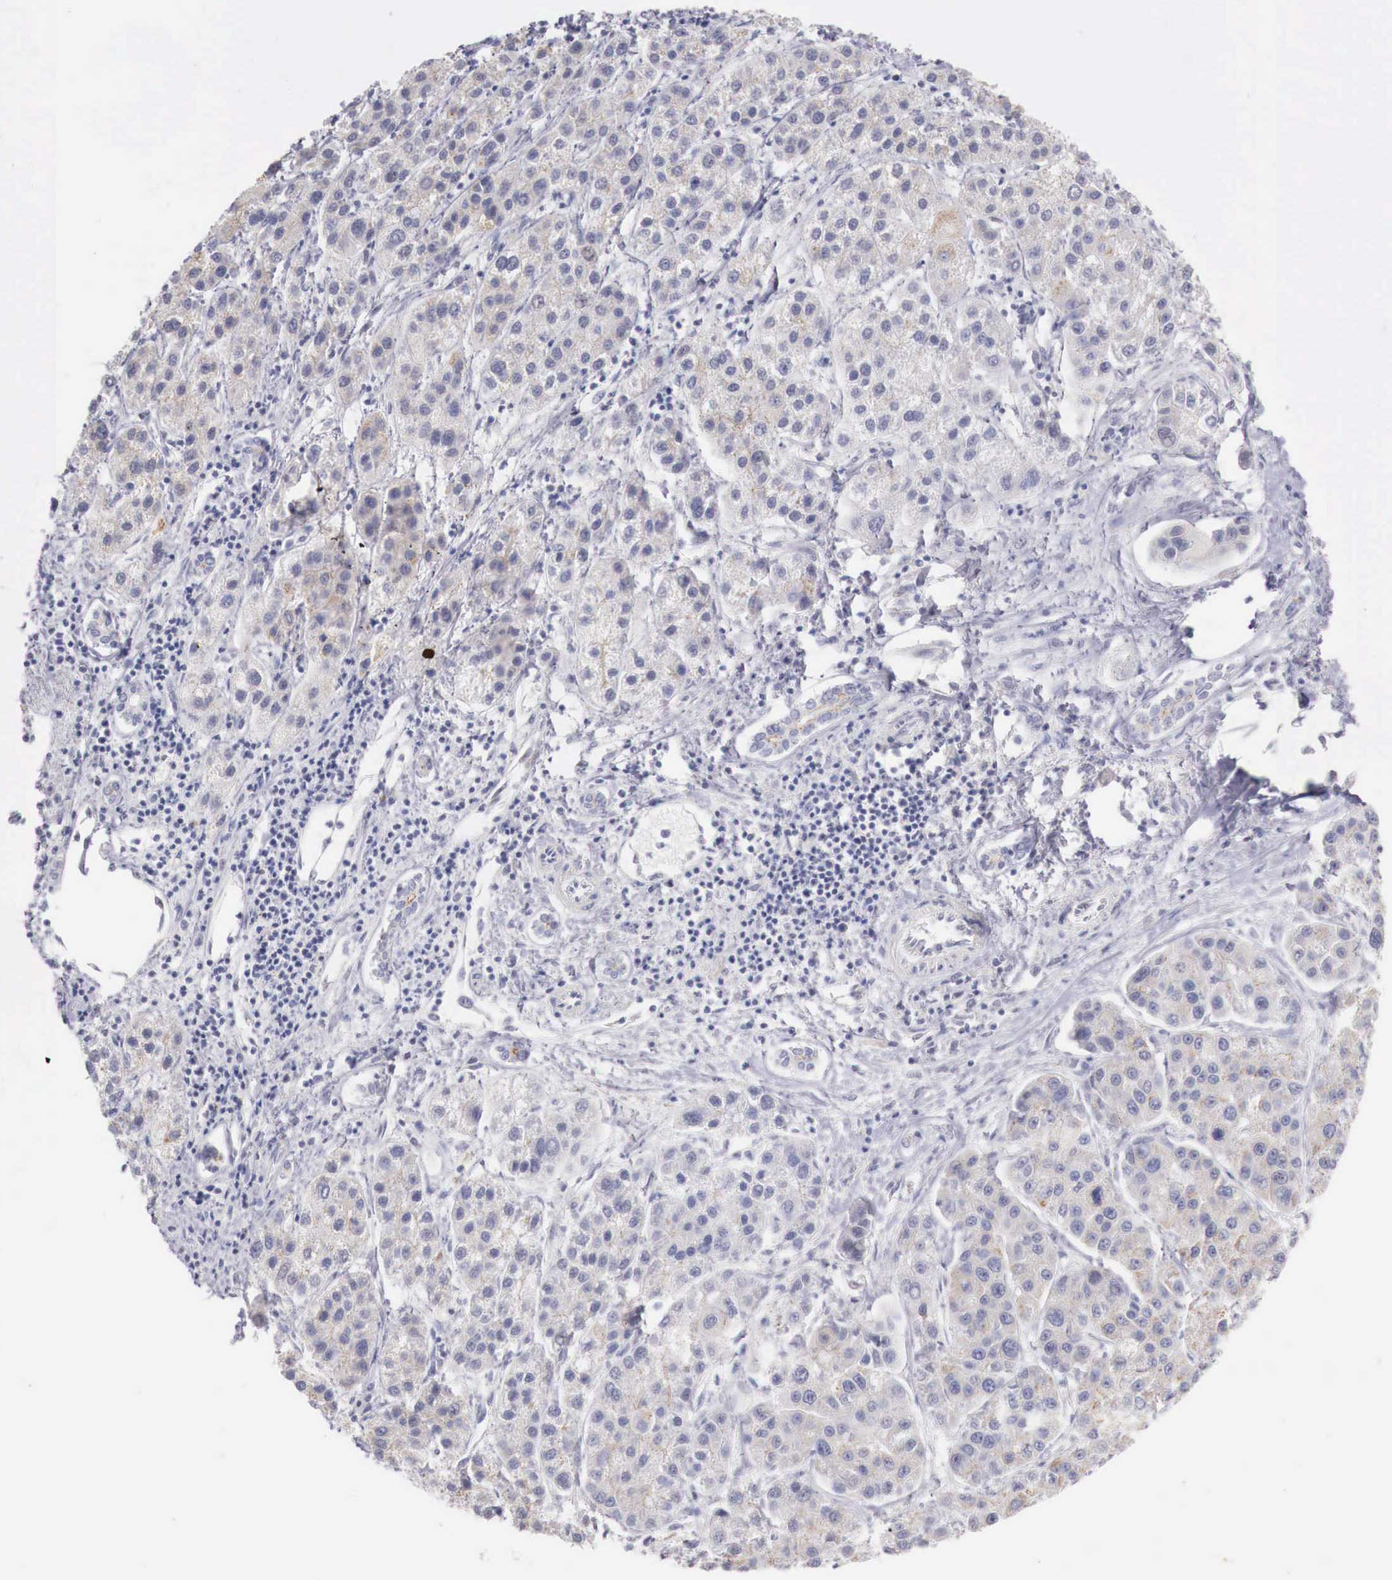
{"staining": {"intensity": "negative", "quantity": "none", "location": "none"}, "tissue": "liver cancer", "cell_type": "Tumor cells", "image_type": "cancer", "snomed": [{"axis": "morphology", "description": "Carcinoma, Hepatocellular, NOS"}, {"axis": "topography", "description": "Liver"}], "caption": "IHC photomicrograph of human liver cancer (hepatocellular carcinoma) stained for a protein (brown), which exhibits no expression in tumor cells. (Stains: DAB immunohistochemistry with hematoxylin counter stain, Microscopy: brightfield microscopy at high magnification).", "gene": "TRIM13", "patient": {"sex": "female", "age": 85}}